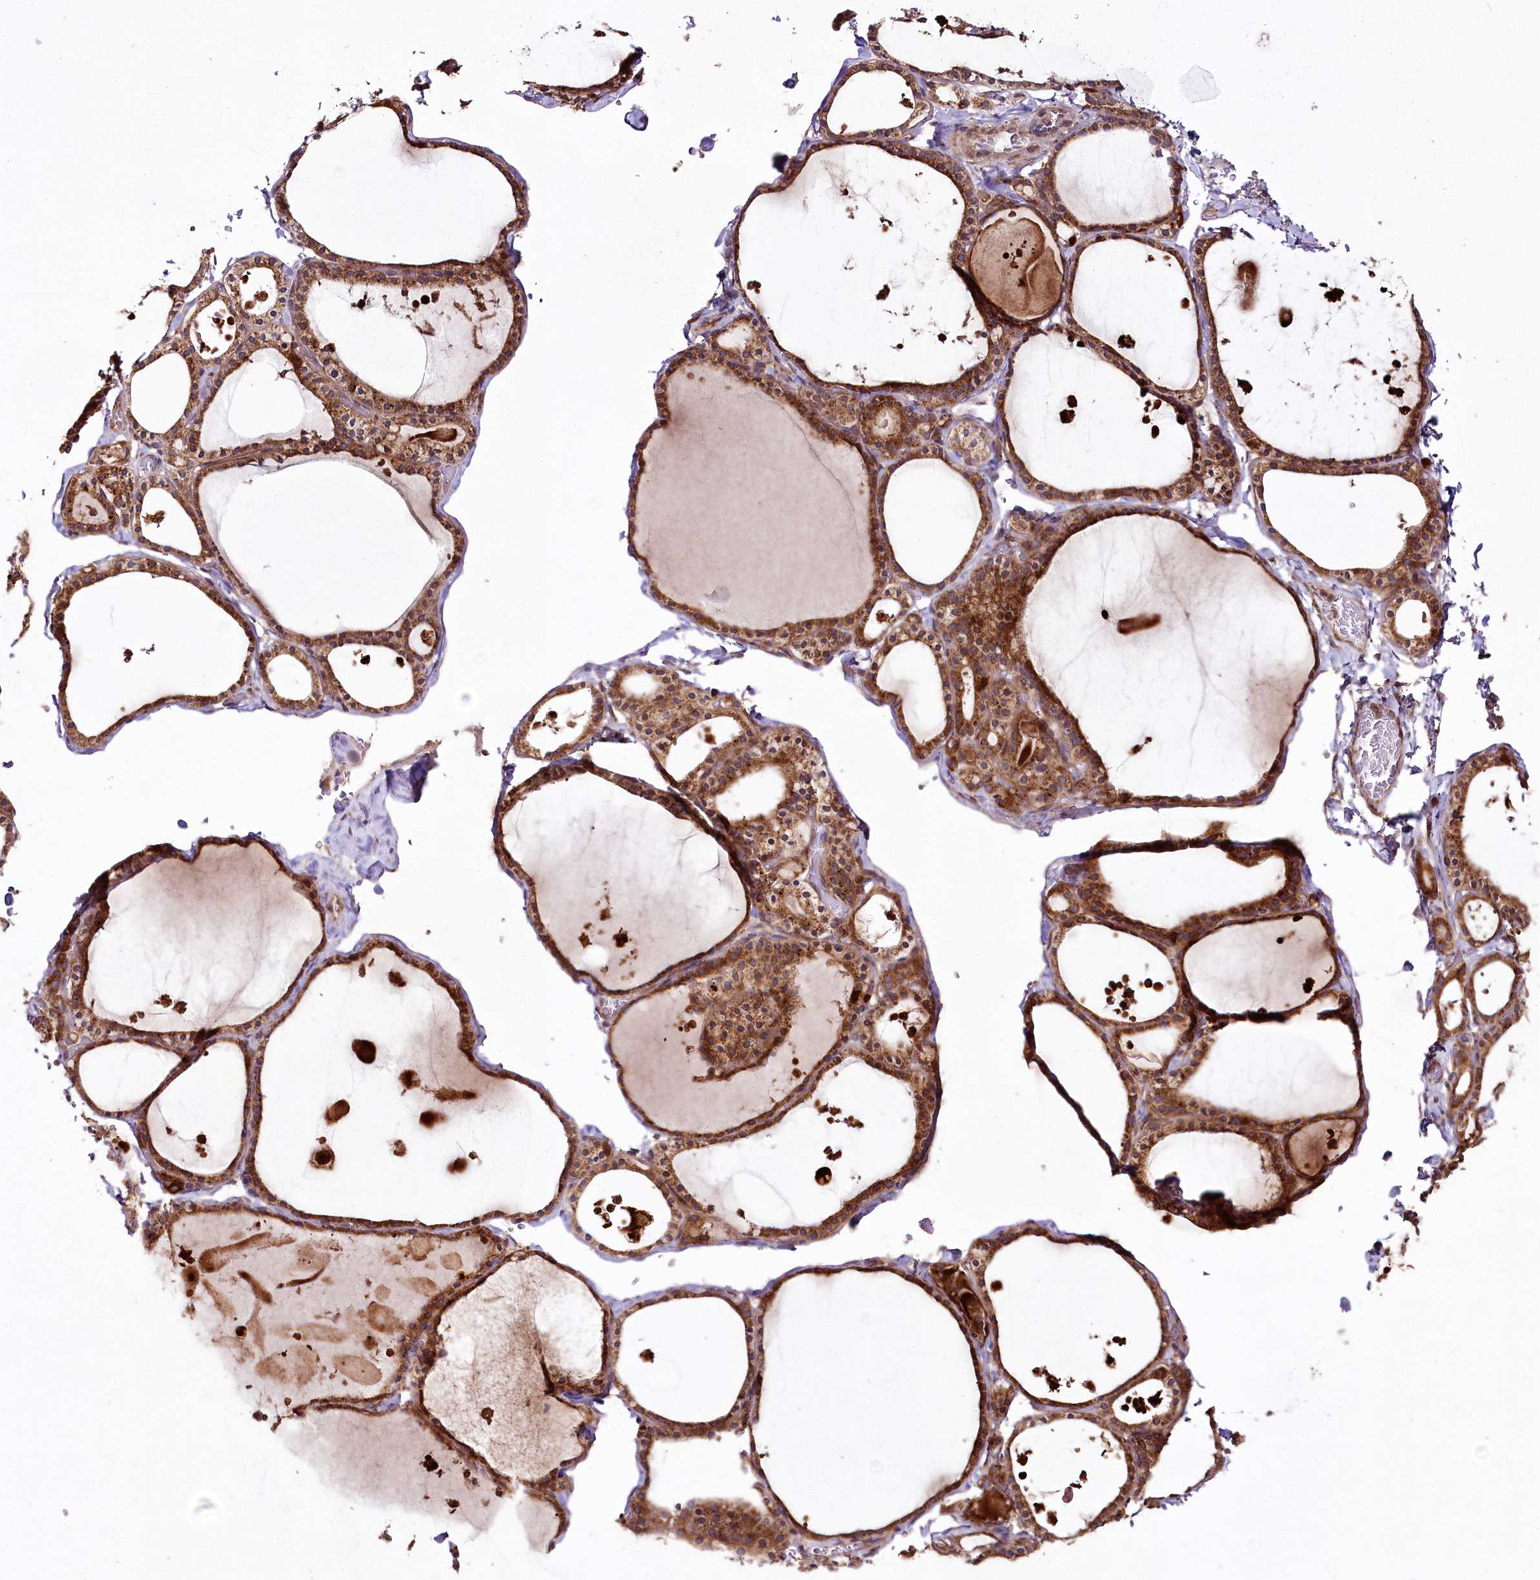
{"staining": {"intensity": "strong", "quantity": ">75%", "location": "cytoplasmic/membranous"}, "tissue": "thyroid gland", "cell_type": "Glandular cells", "image_type": "normal", "snomed": [{"axis": "morphology", "description": "Normal tissue, NOS"}, {"axis": "topography", "description": "Thyroid gland"}], "caption": "Benign thyroid gland was stained to show a protein in brown. There is high levels of strong cytoplasmic/membranous expression in about >75% of glandular cells. The staining is performed using DAB brown chromogen to label protein expression. The nuclei are counter-stained blue using hematoxylin.", "gene": "RAB7A", "patient": {"sex": "male", "age": 56}}